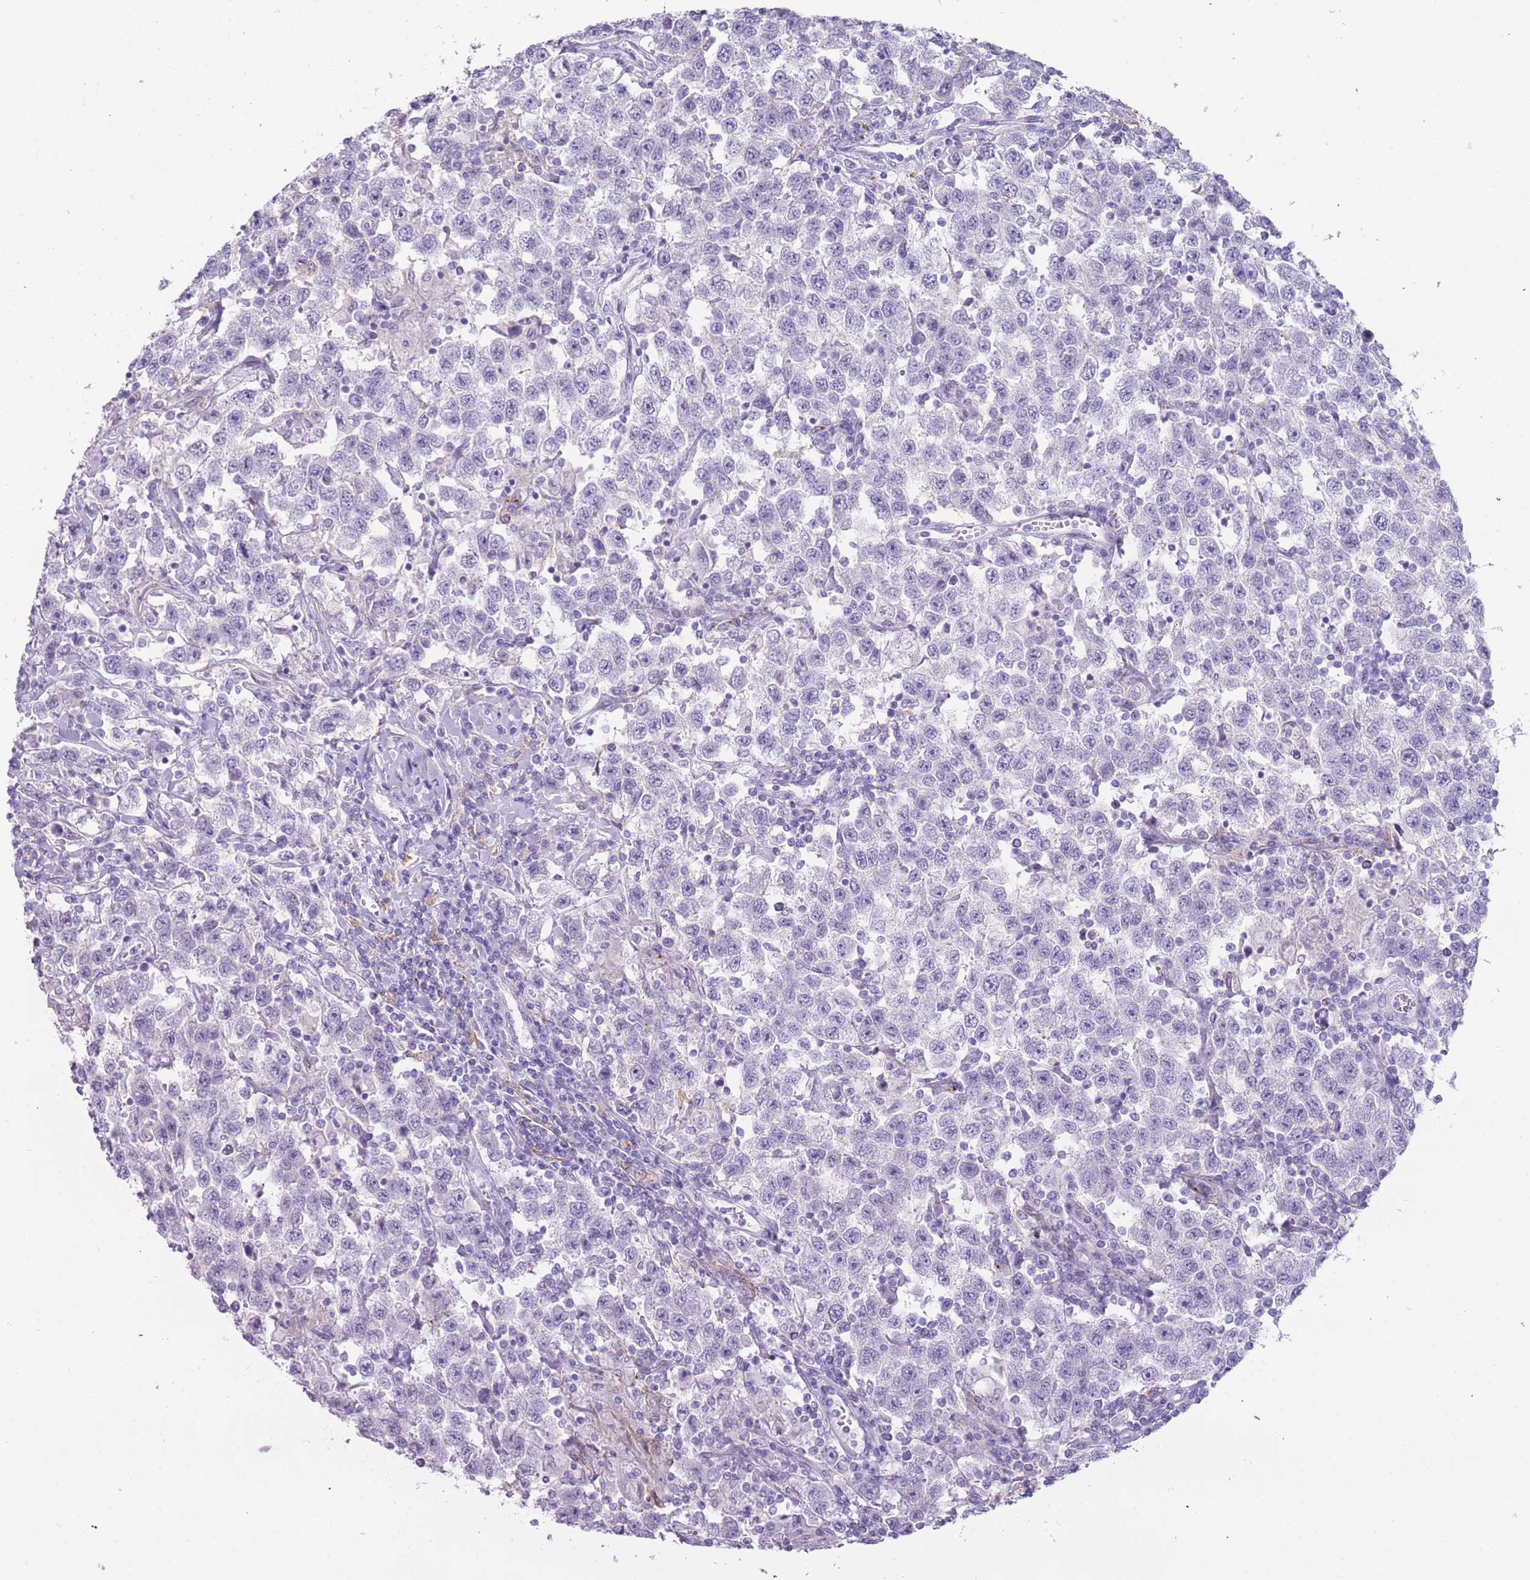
{"staining": {"intensity": "negative", "quantity": "none", "location": "none"}, "tissue": "testis cancer", "cell_type": "Tumor cells", "image_type": "cancer", "snomed": [{"axis": "morphology", "description": "Seminoma, NOS"}, {"axis": "topography", "description": "Testis"}], "caption": "The immunohistochemistry photomicrograph has no significant staining in tumor cells of testis cancer (seminoma) tissue.", "gene": "COLEC12", "patient": {"sex": "male", "age": 41}}